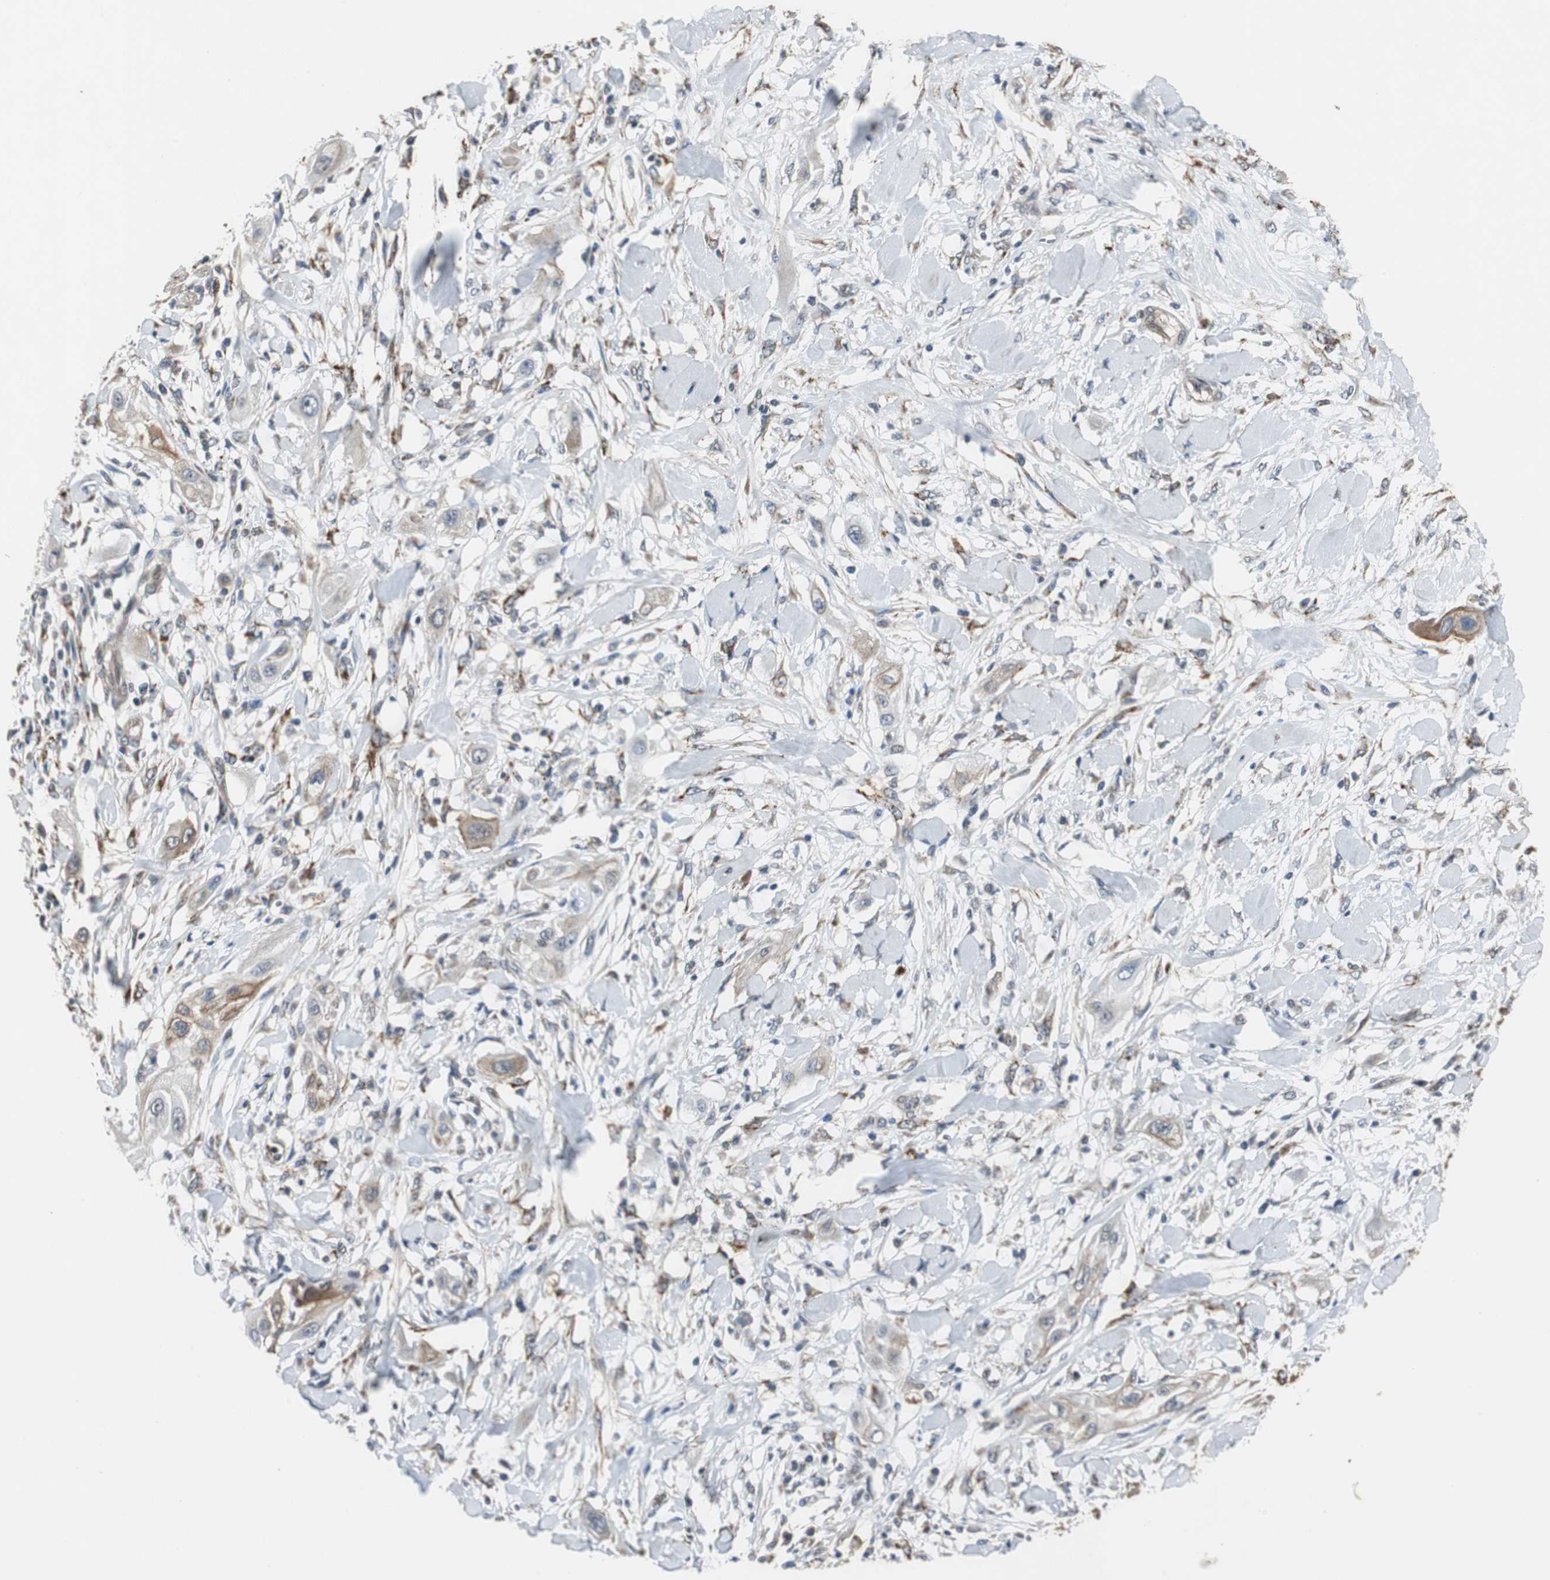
{"staining": {"intensity": "weak", "quantity": "25%-75%", "location": "cytoplasmic/membranous"}, "tissue": "lung cancer", "cell_type": "Tumor cells", "image_type": "cancer", "snomed": [{"axis": "morphology", "description": "Squamous cell carcinoma, NOS"}, {"axis": "topography", "description": "Lung"}], "caption": "High-power microscopy captured an IHC image of squamous cell carcinoma (lung), revealing weak cytoplasmic/membranous expression in about 25%-75% of tumor cells. (Brightfield microscopy of DAB IHC at high magnification).", "gene": "JTB", "patient": {"sex": "female", "age": 47}}